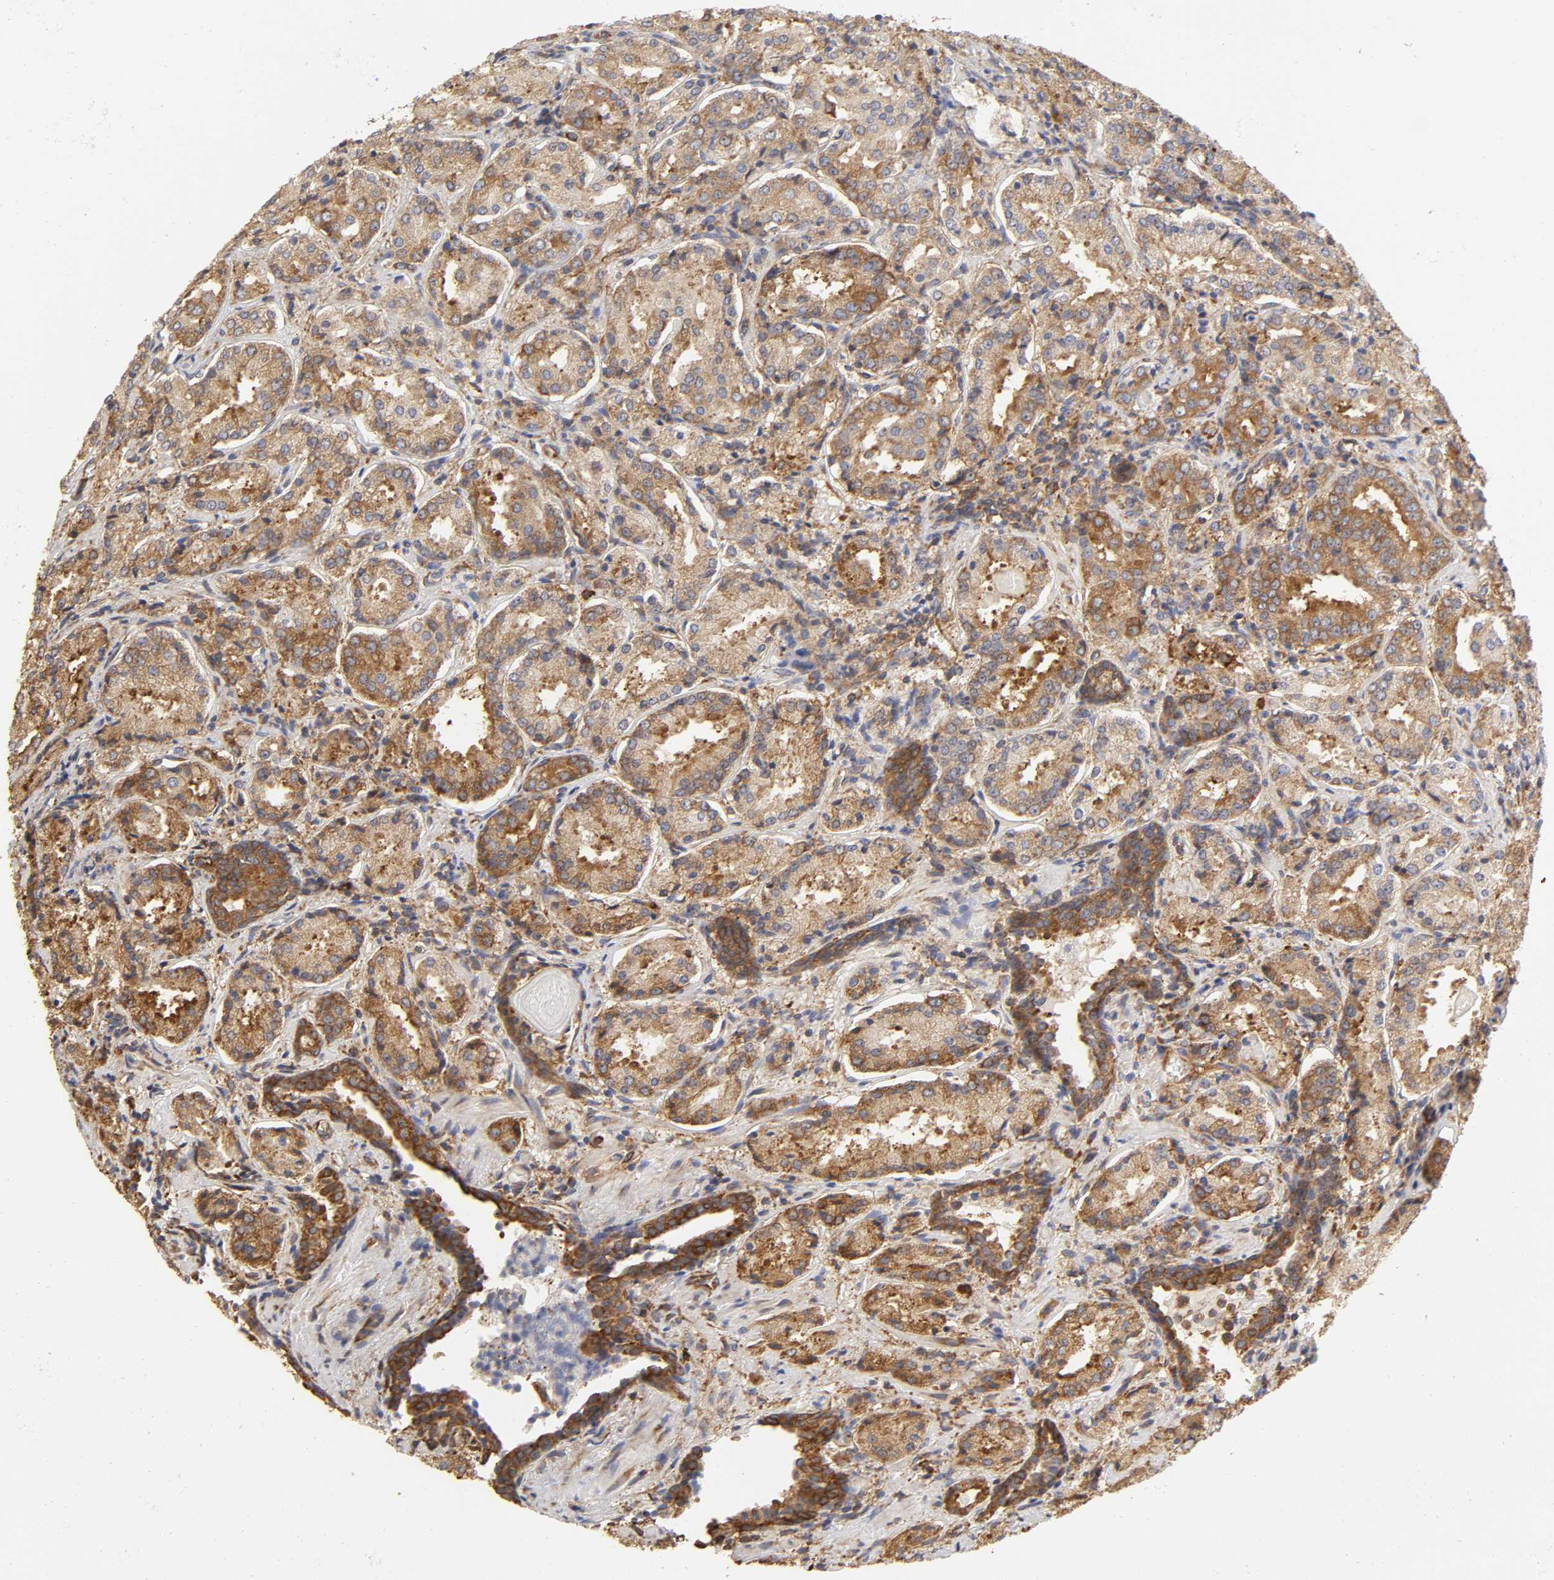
{"staining": {"intensity": "strong", "quantity": ">75%", "location": "cytoplasmic/membranous"}, "tissue": "prostate cancer", "cell_type": "Tumor cells", "image_type": "cancer", "snomed": [{"axis": "morphology", "description": "Adenocarcinoma, High grade"}, {"axis": "topography", "description": "Prostate"}], "caption": "High-magnification brightfield microscopy of adenocarcinoma (high-grade) (prostate) stained with DAB (3,3'-diaminobenzidine) (brown) and counterstained with hematoxylin (blue). tumor cells exhibit strong cytoplasmic/membranous positivity is appreciated in about>75% of cells.", "gene": "RPL14", "patient": {"sex": "male", "age": 58}}